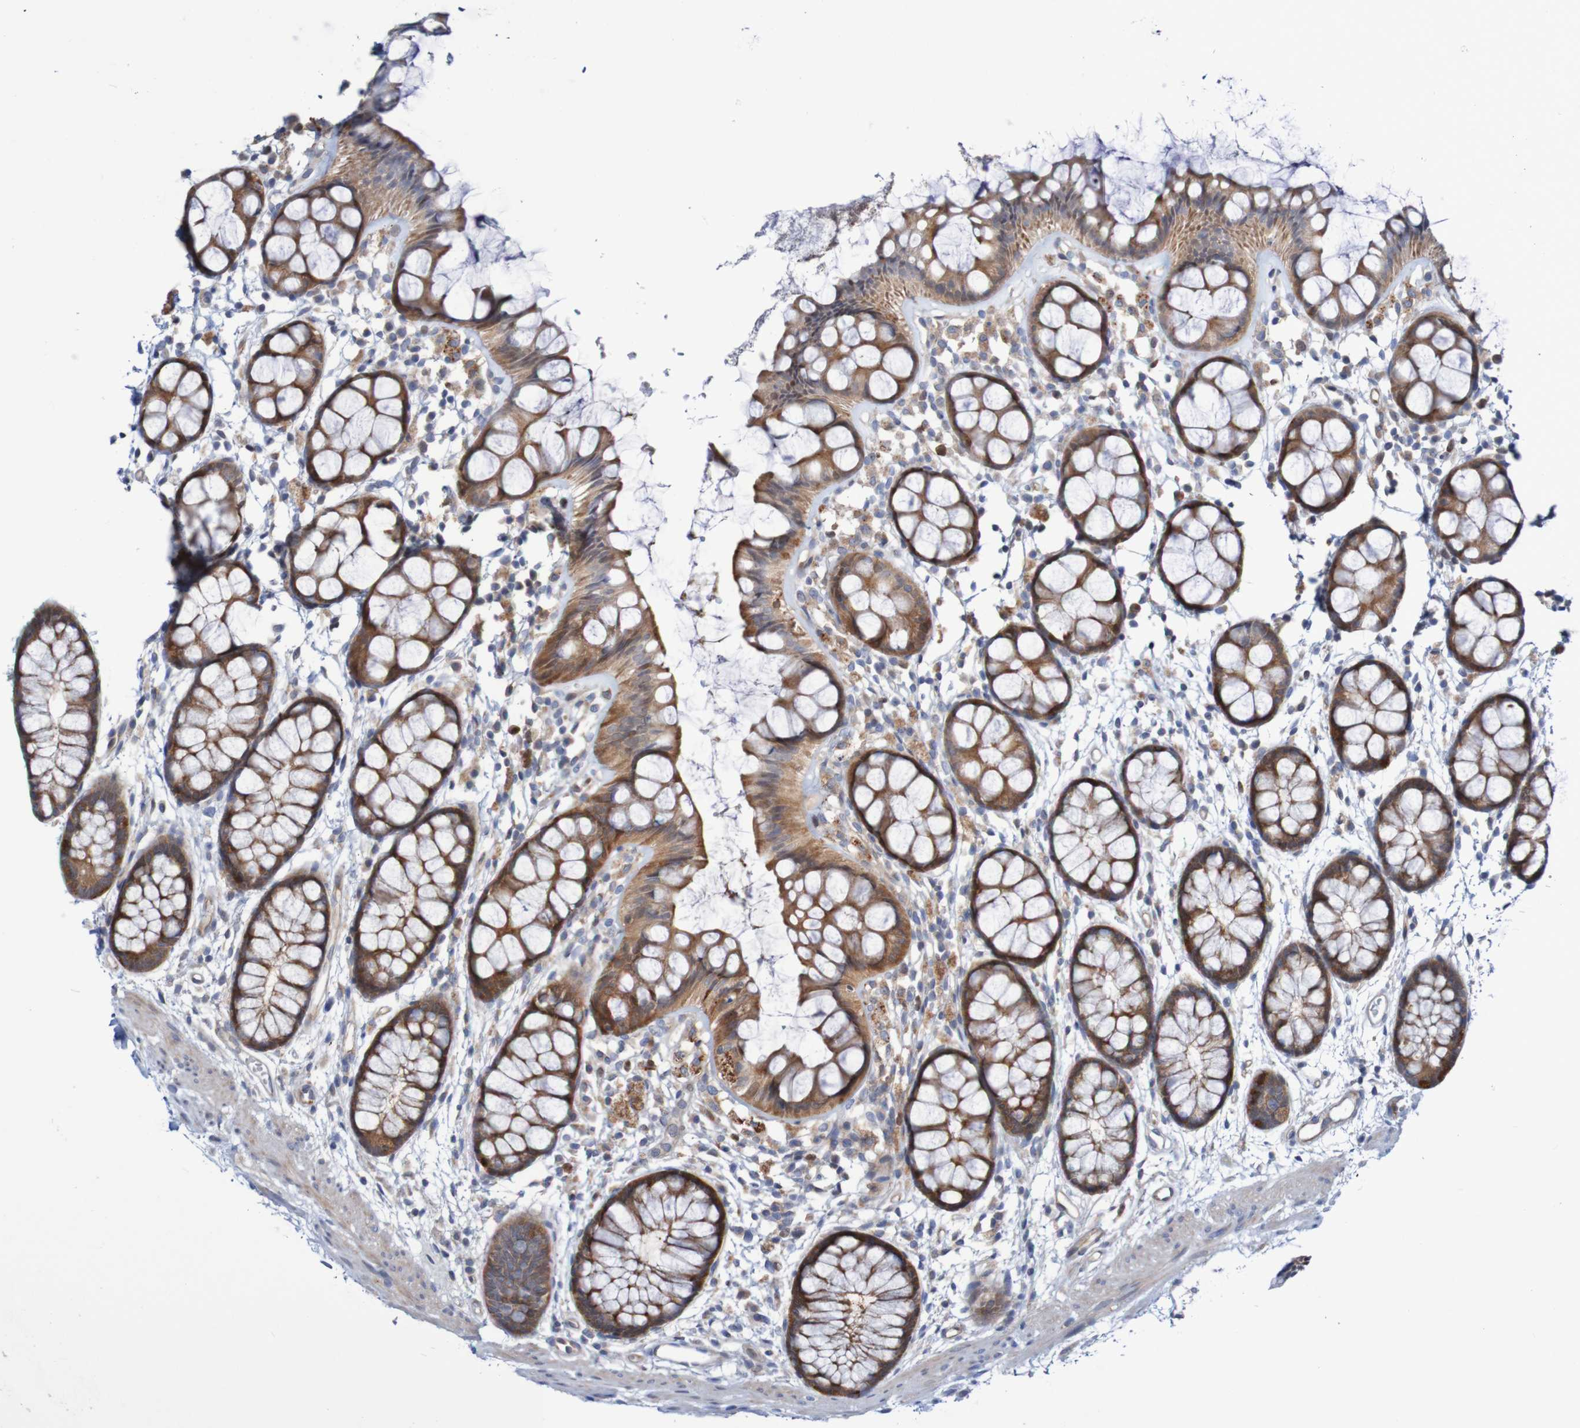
{"staining": {"intensity": "strong", "quantity": ">75%", "location": "cytoplasmic/membranous"}, "tissue": "rectum", "cell_type": "Glandular cells", "image_type": "normal", "snomed": [{"axis": "morphology", "description": "Normal tissue, NOS"}, {"axis": "topography", "description": "Rectum"}], "caption": "Glandular cells exhibit high levels of strong cytoplasmic/membranous staining in about >75% of cells in benign human rectum. The protein of interest is stained brown, and the nuclei are stained in blue (DAB (3,3'-diaminobenzidine) IHC with brightfield microscopy, high magnification).", "gene": "ANGPT4", "patient": {"sex": "female", "age": 66}}